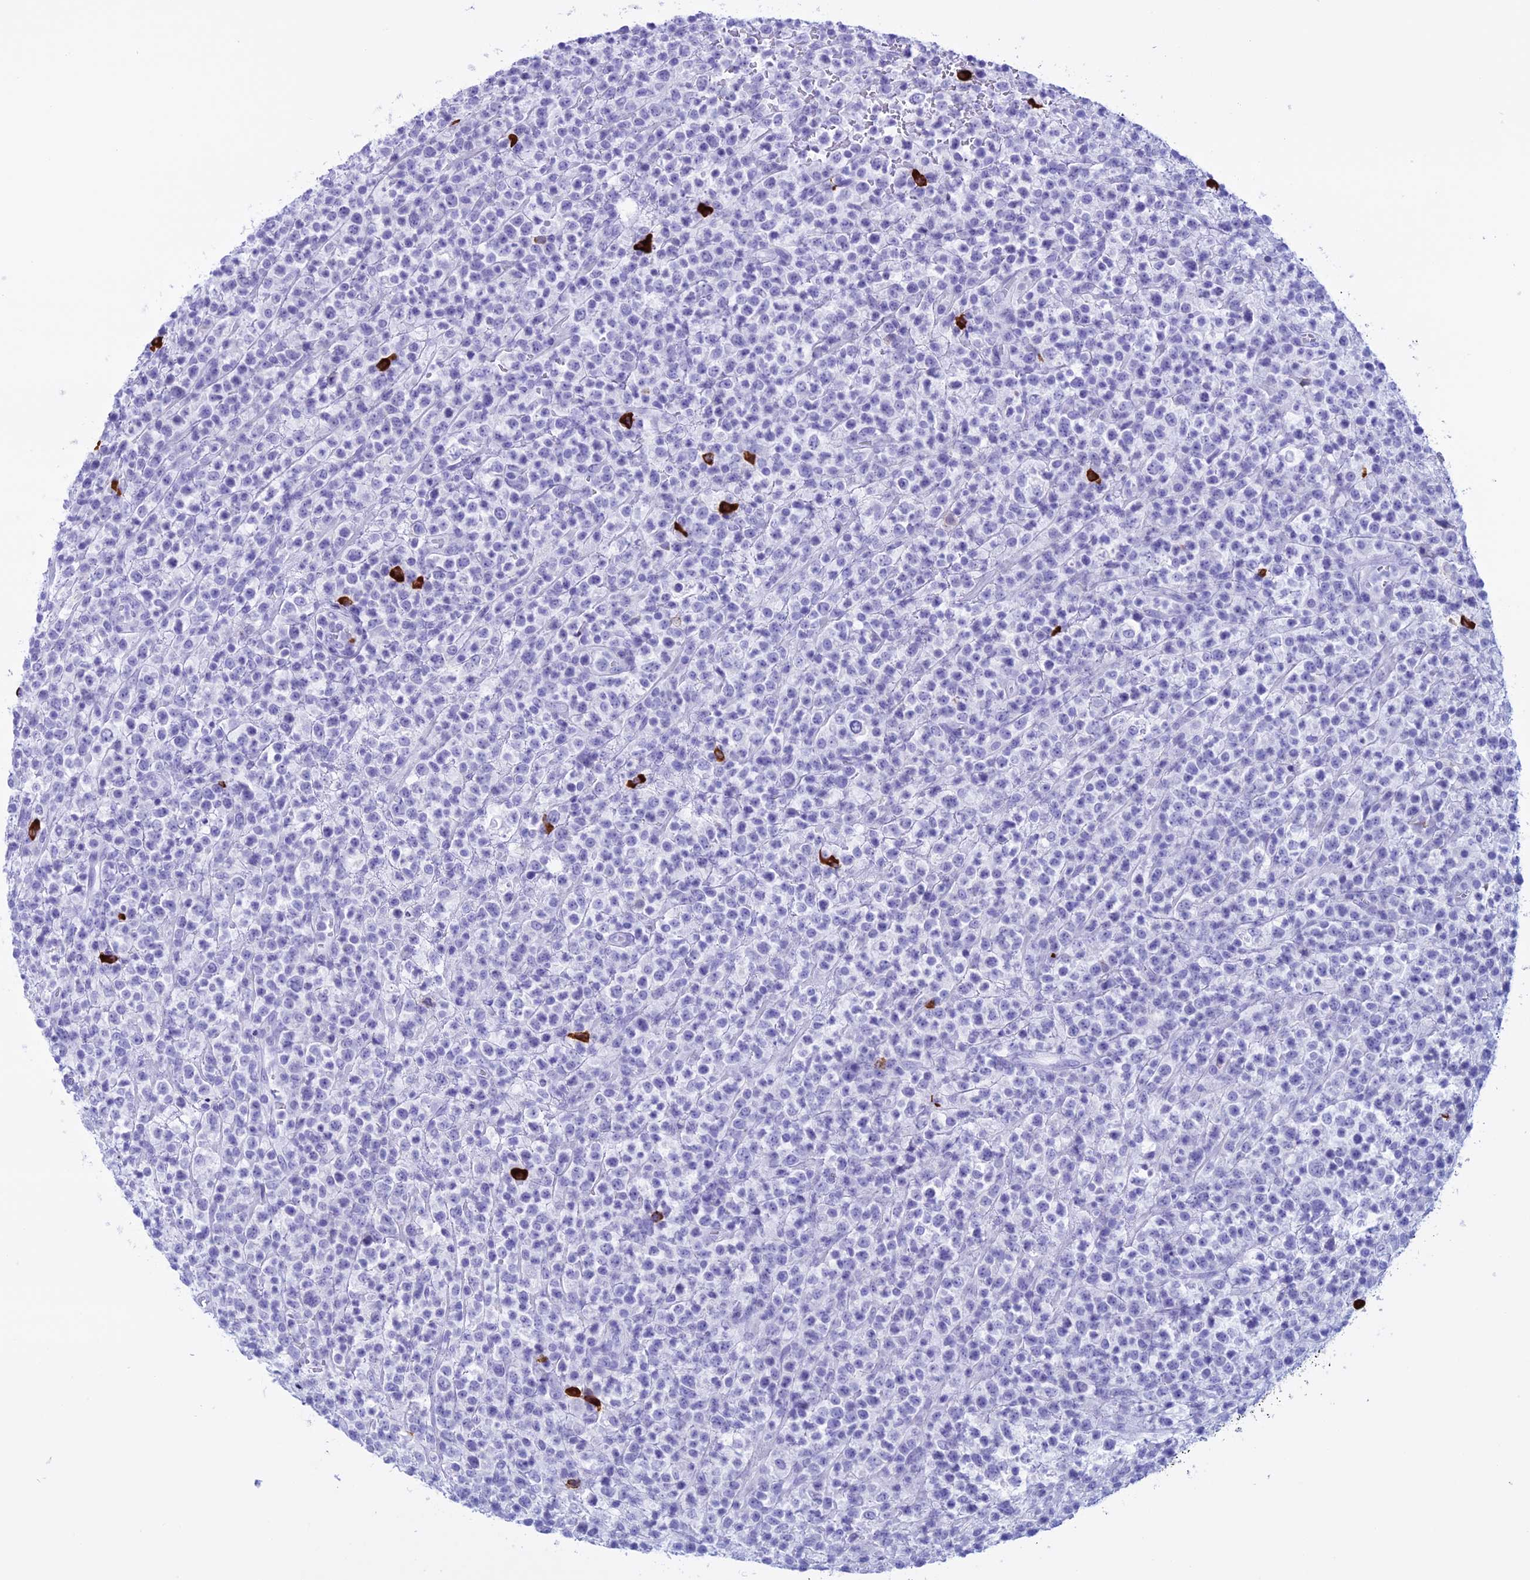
{"staining": {"intensity": "negative", "quantity": "none", "location": "none"}, "tissue": "lymphoma", "cell_type": "Tumor cells", "image_type": "cancer", "snomed": [{"axis": "morphology", "description": "Malignant lymphoma, non-Hodgkin's type, High grade"}, {"axis": "topography", "description": "Colon"}], "caption": "The photomicrograph demonstrates no staining of tumor cells in malignant lymphoma, non-Hodgkin's type (high-grade).", "gene": "MZB1", "patient": {"sex": "female", "age": 53}}